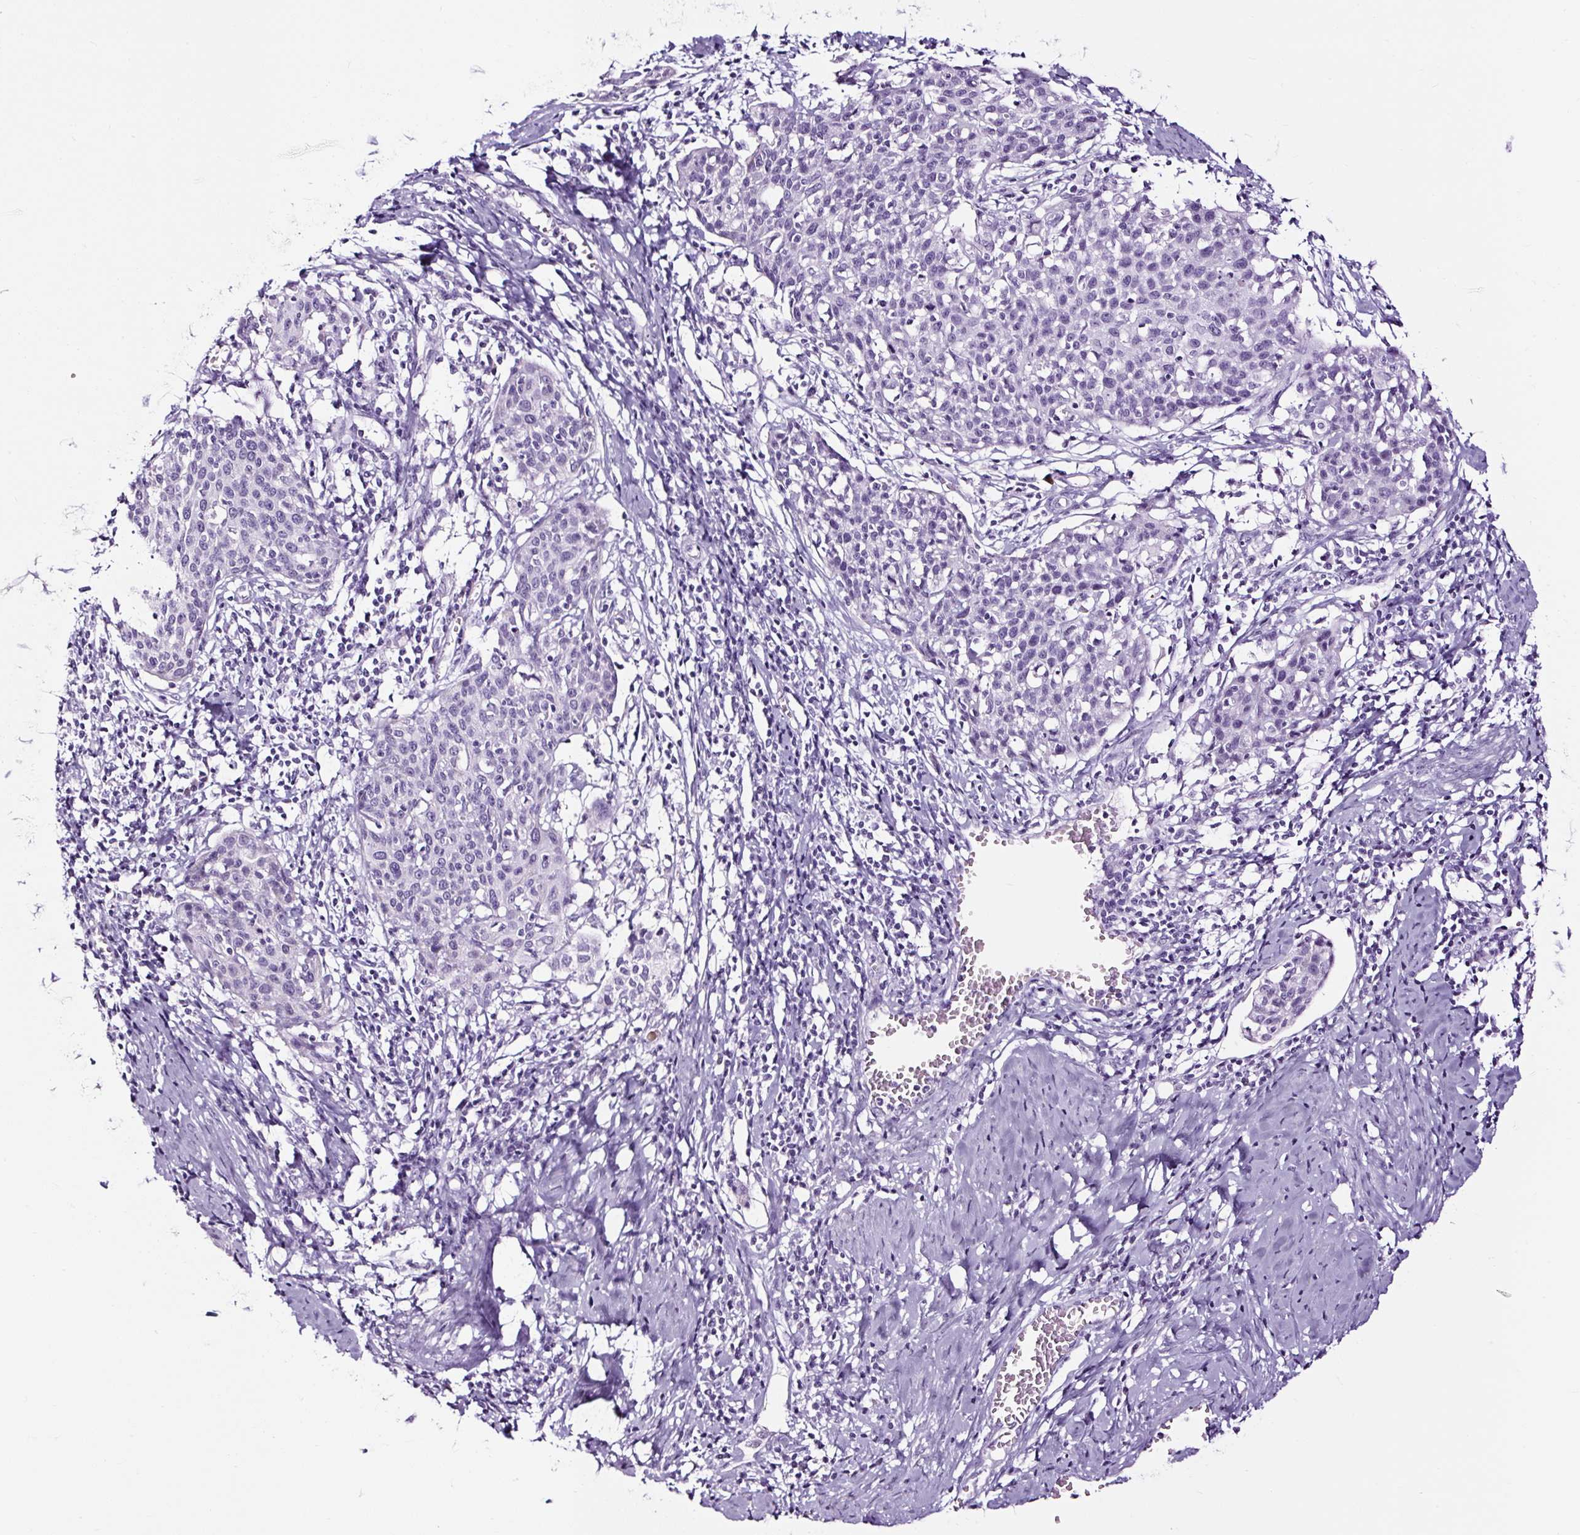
{"staining": {"intensity": "negative", "quantity": "none", "location": "none"}, "tissue": "cervical cancer", "cell_type": "Tumor cells", "image_type": "cancer", "snomed": [{"axis": "morphology", "description": "Squamous cell carcinoma, NOS"}, {"axis": "topography", "description": "Cervix"}], "caption": "Tumor cells are negative for brown protein staining in cervical squamous cell carcinoma.", "gene": "NPHS2", "patient": {"sex": "female", "age": 38}}